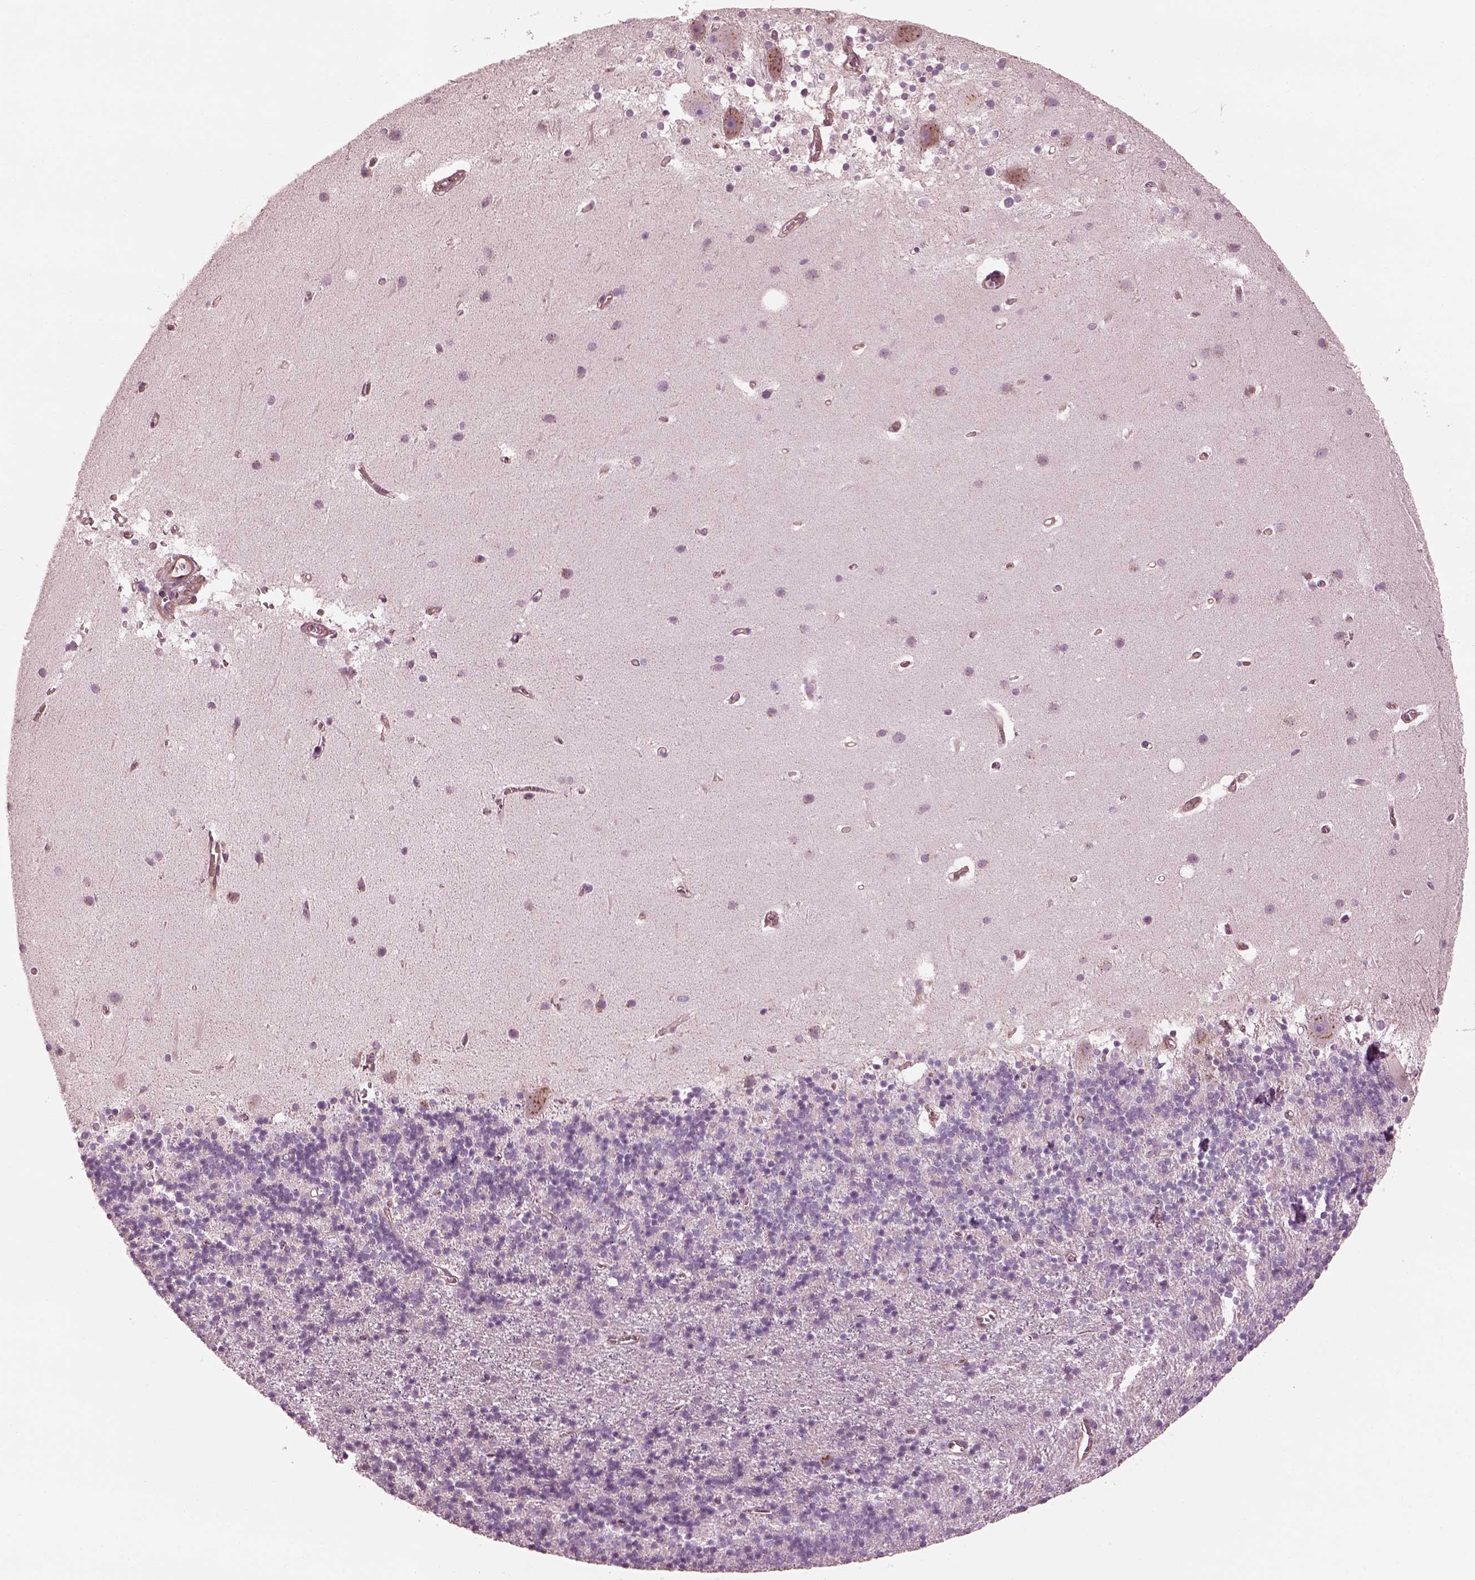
{"staining": {"intensity": "negative", "quantity": "none", "location": "none"}, "tissue": "cerebellum", "cell_type": "Cells in granular layer", "image_type": "normal", "snomed": [{"axis": "morphology", "description": "Normal tissue, NOS"}, {"axis": "topography", "description": "Cerebellum"}], "caption": "DAB immunohistochemical staining of benign human cerebellum reveals no significant expression in cells in granular layer.", "gene": "ELAPOR1", "patient": {"sex": "male", "age": 70}}